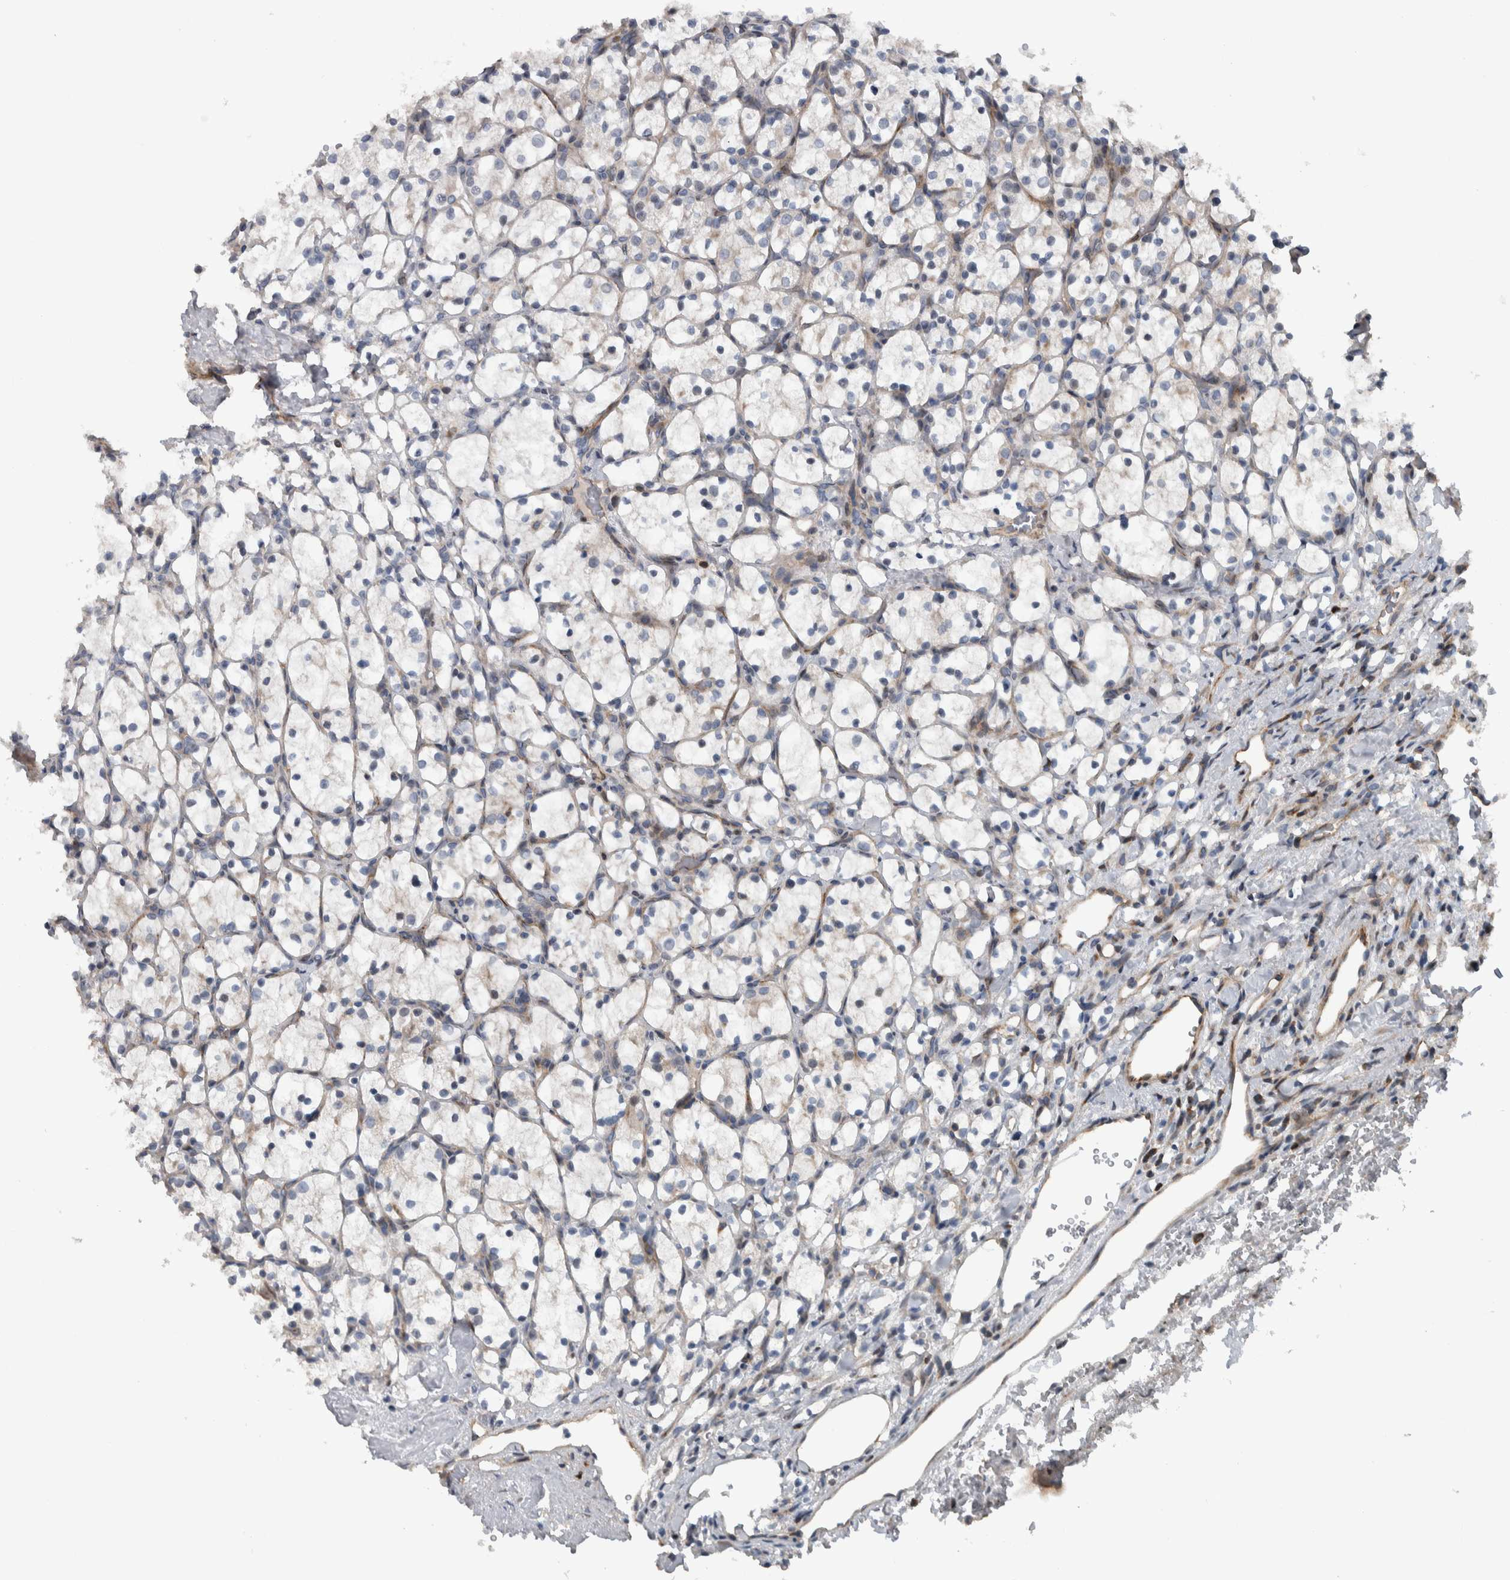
{"staining": {"intensity": "negative", "quantity": "none", "location": "none"}, "tissue": "renal cancer", "cell_type": "Tumor cells", "image_type": "cancer", "snomed": [{"axis": "morphology", "description": "Adenocarcinoma, NOS"}, {"axis": "topography", "description": "Kidney"}], "caption": "Renal cancer (adenocarcinoma) stained for a protein using IHC demonstrates no expression tumor cells.", "gene": "BAIAP2L1", "patient": {"sex": "female", "age": 69}}